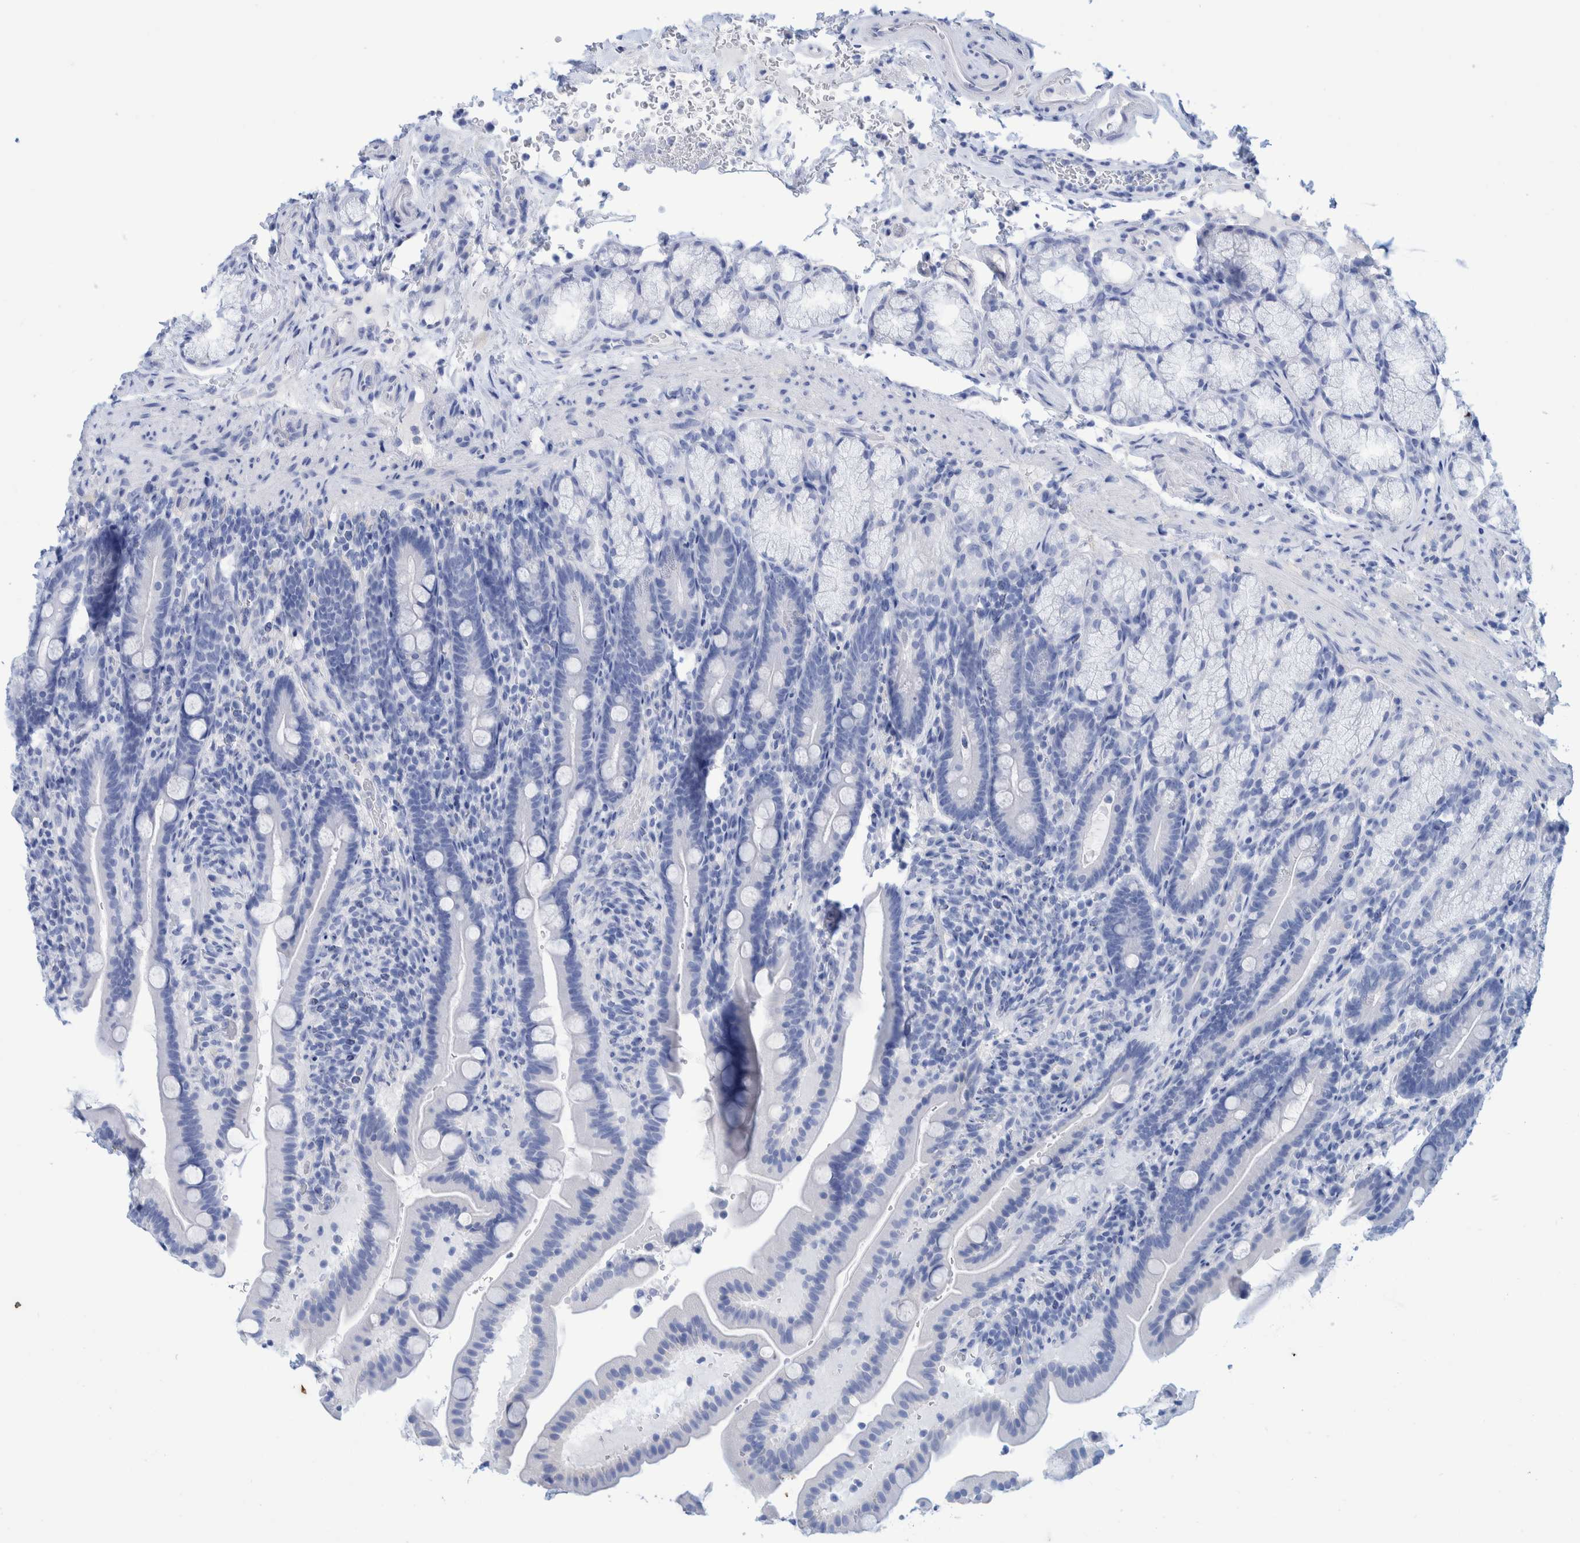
{"staining": {"intensity": "negative", "quantity": "none", "location": "none"}, "tissue": "duodenum", "cell_type": "Glandular cells", "image_type": "normal", "snomed": [{"axis": "morphology", "description": "Normal tissue, NOS"}, {"axis": "topography", "description": "Duodenum"}], "caption": "Immunohistochemistry histopathology image of benign duodenum: human duodenum stained with DAB exhibits no significant protein staining in glandular cells. (DAB (3,3'-diaminobenzidine) IHC visualized using brightfield microscopy, high magnification).", "gene": "PERP", "patient": {"sex": "male", "age": 54}}